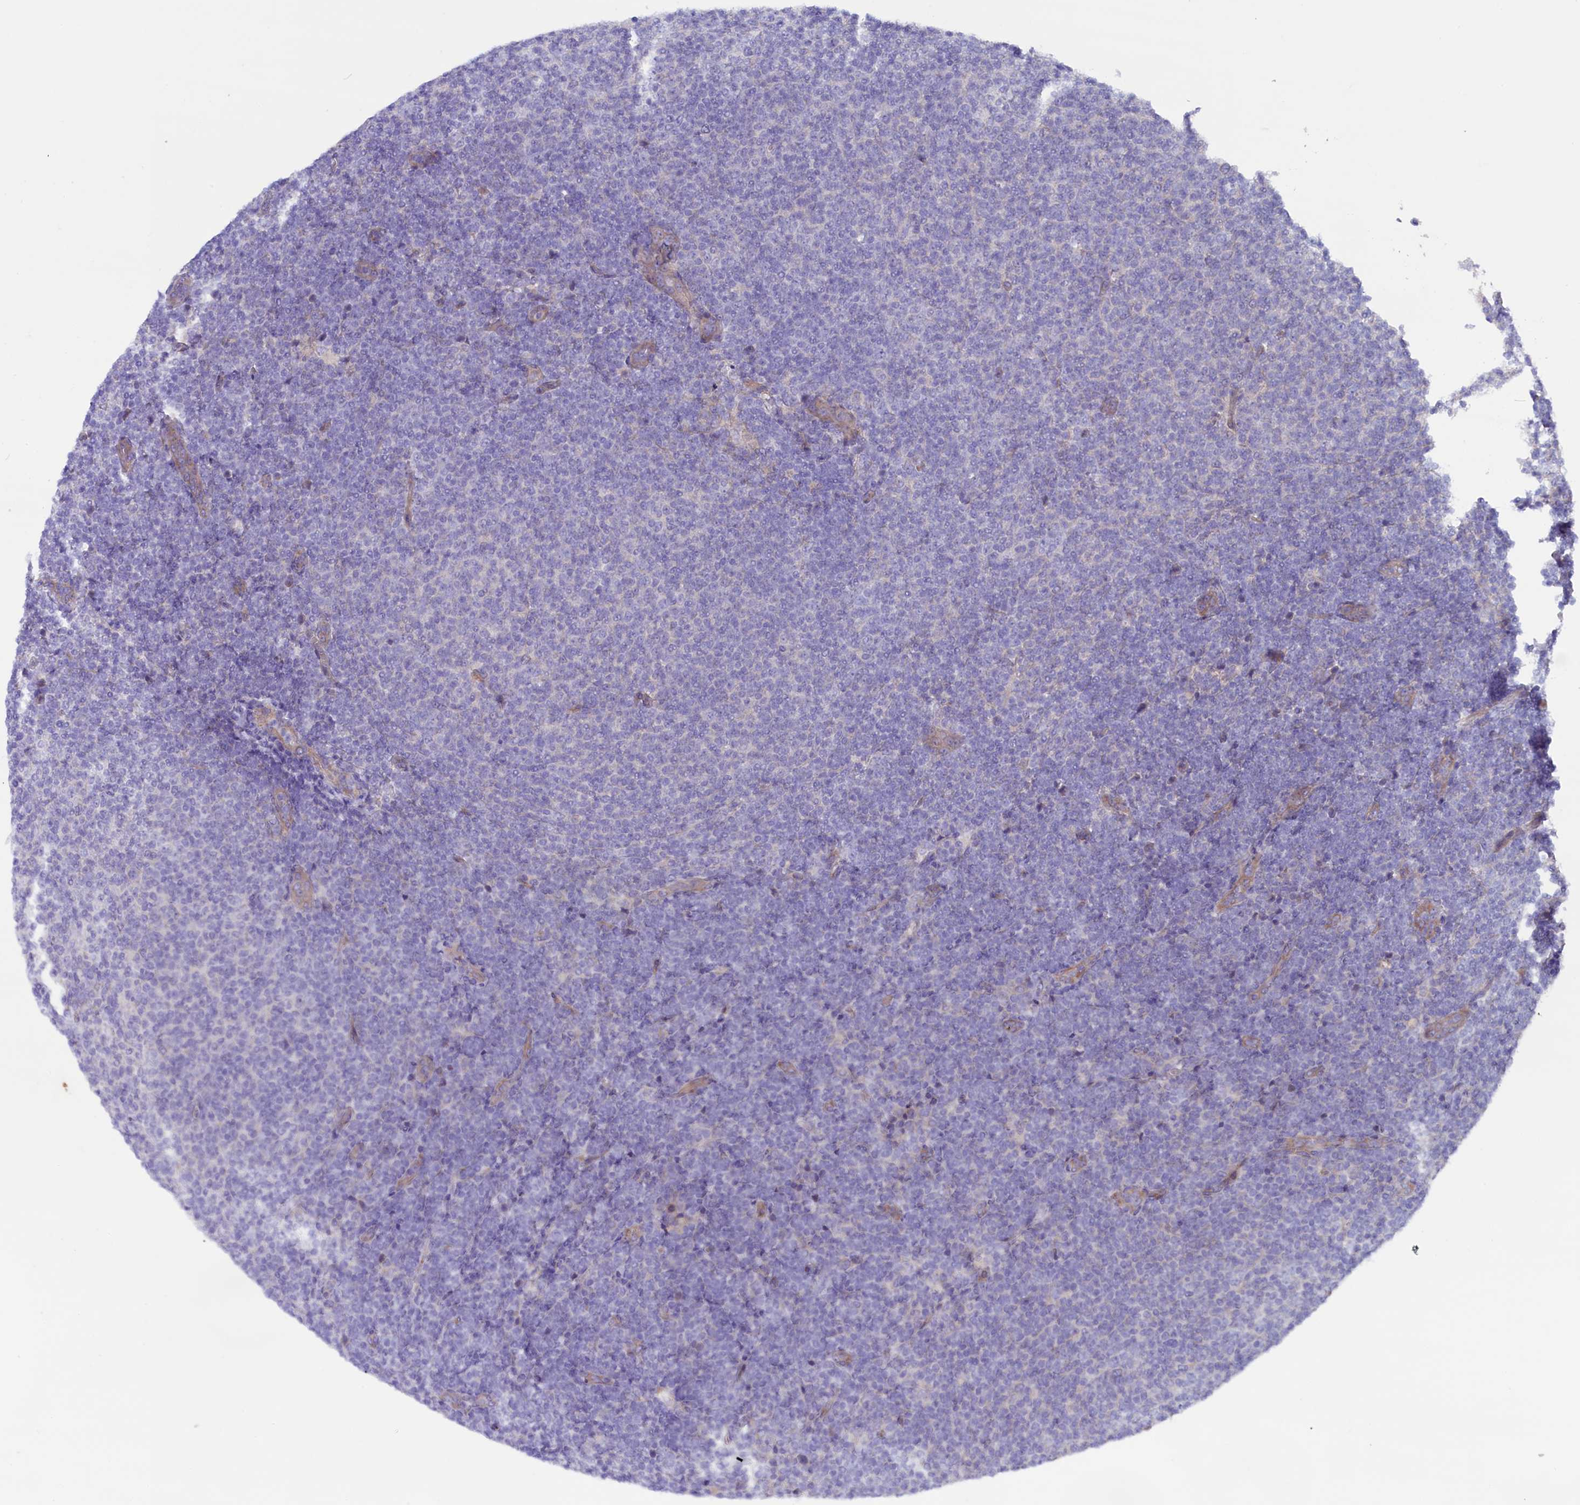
{"staining": {"intensity": "negative", "quantity": "none", "location": "none"}, "tissue": "lymphoma", "cell_type": "Tumor cells", "image_type": "cancer", "snomed": [{"axis": "morphology", "description": "Malignant lymphoma, non-Hodgkin's type, Low grade"}, {"axis": "topography", "description": "Lymph node"}], "caption": "Immunohistochemistry (IHC) image of neoplastic tissue: lymphoma stained with DAB displays no significant protein positivity in tumor cells. Brightfield microscopy of IHC stained with DAB (brown) and hematoxylin (blue), captured at high magnification.", "gene": "GPR108", "patient": {"sex": "male", "age": 66}}